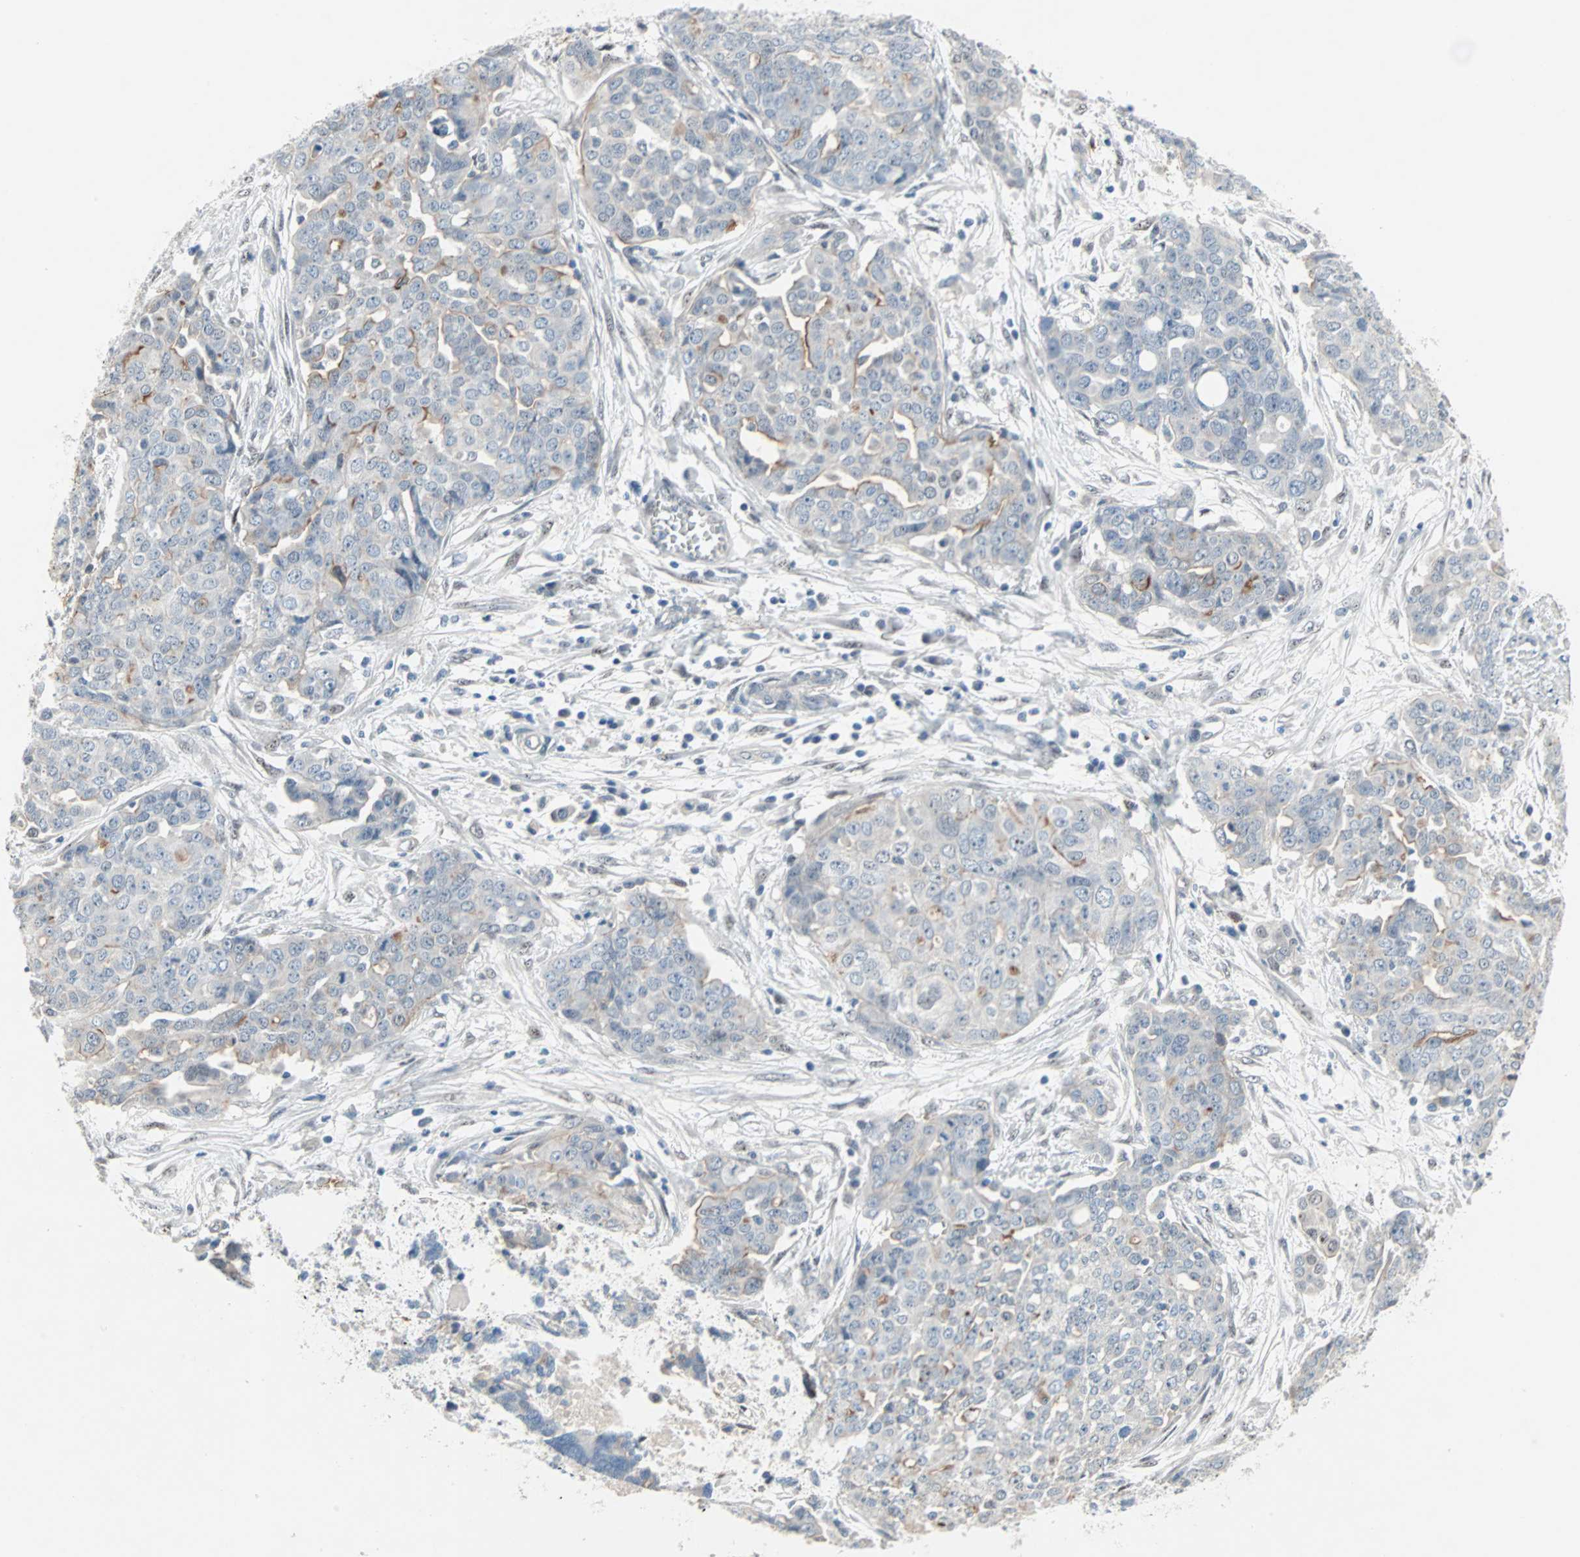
{"staining": {"intensity": "moderate", "quantity": "<25%", "location": "cytoplasmic/membranous"}, "tissue": "ovarian cancer", "cell_type": "Tumor cells", "image_type": "cancer", "snomed": [{"axis": "morphology", "description": "Cystadenocarcinoma, serous, NOS"}, {"axis": "topography", "description": "Soft tissue"}, {"axis": "topography", "description": "Ovary"}], "caption": "A brown stain shows moderate cytoplasmic/membranous staining of a protein in human ovarian cancer tumor cells. Using DAB (brown) and hematoxylin (blue) stains, captured at high magnification using brightfield microscopy.", "gene": "CAND2", "patient": {"sex": "female", "age": 57}}